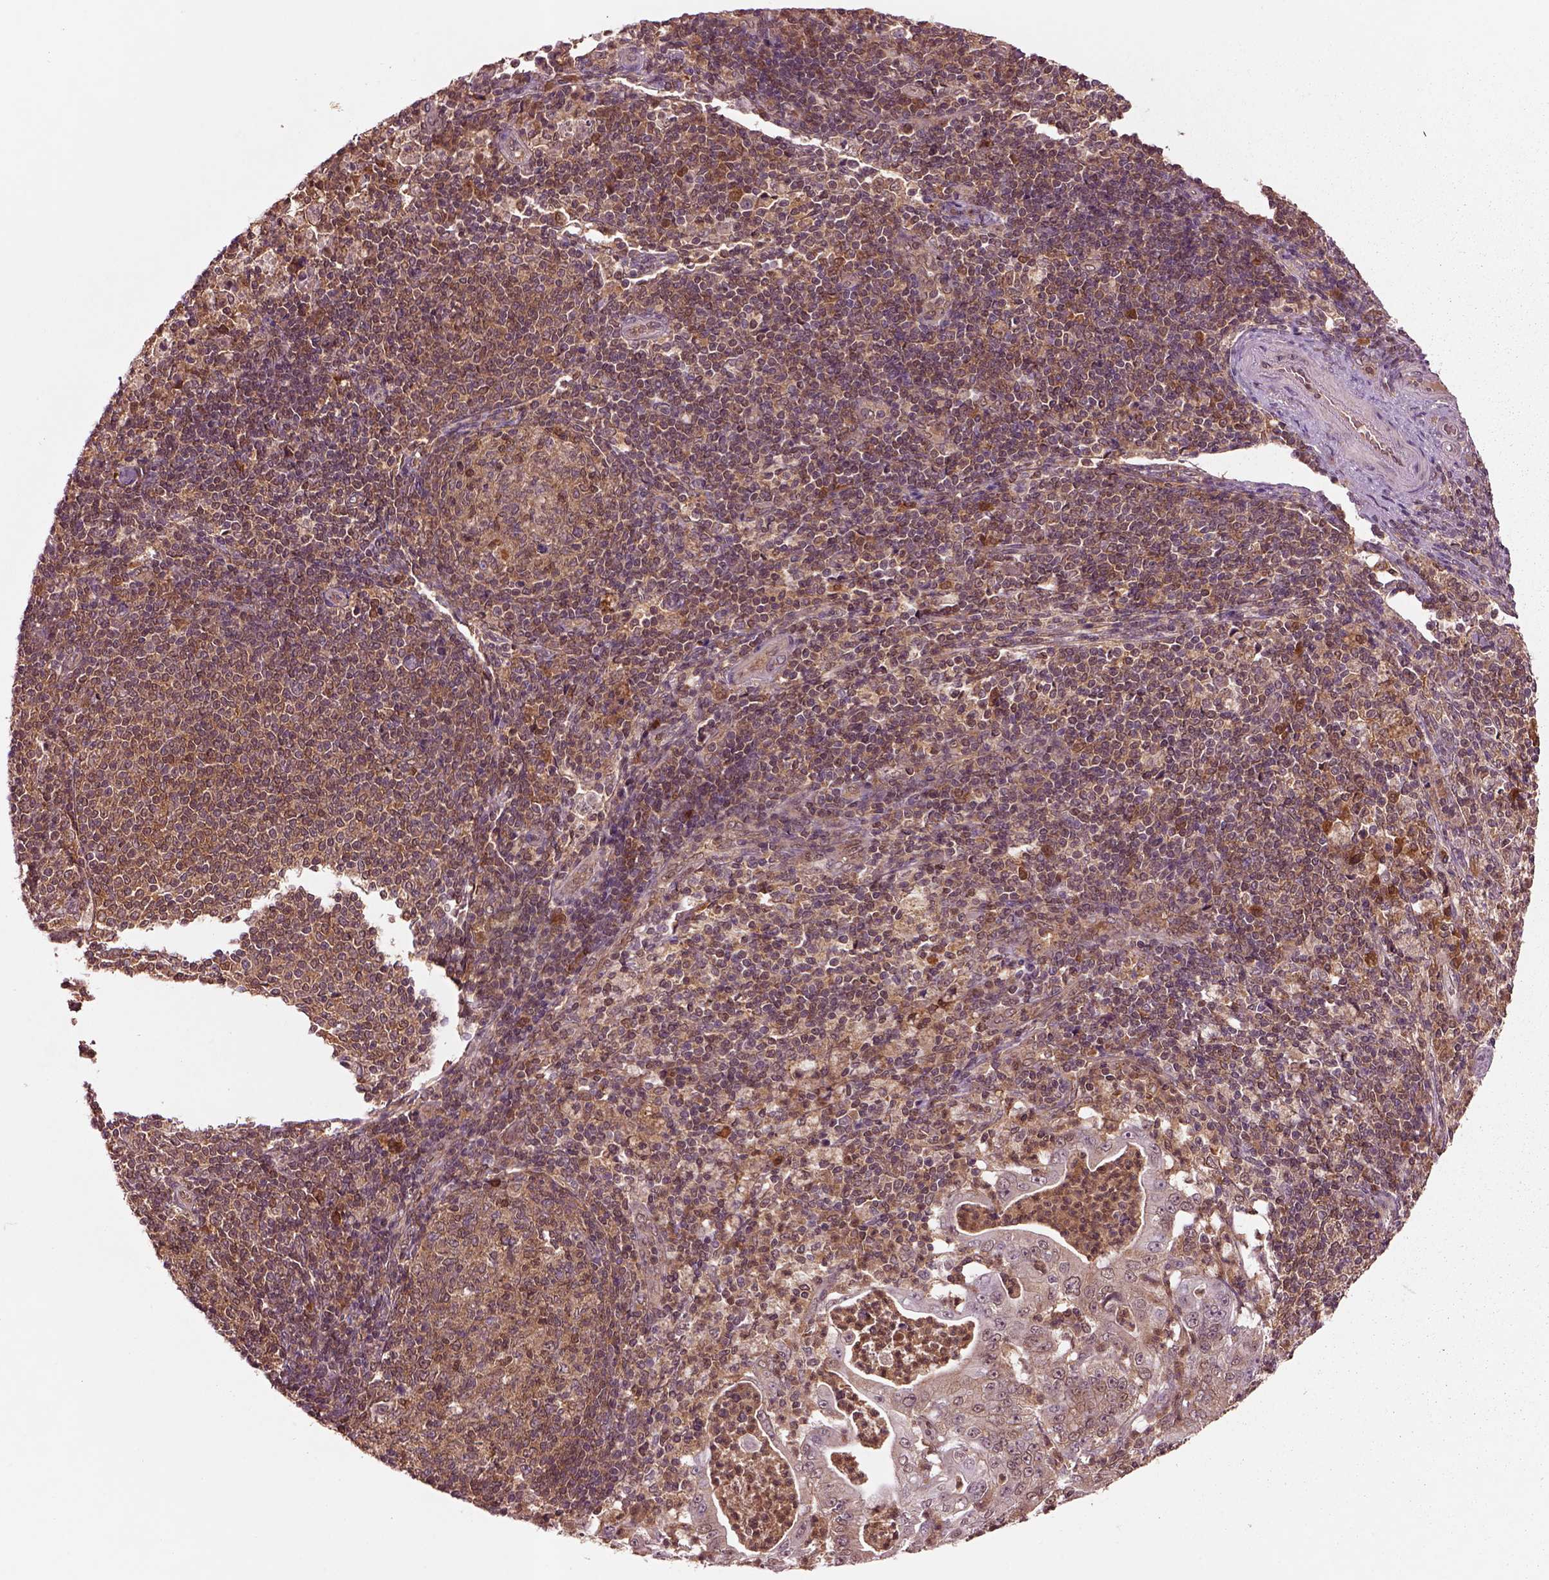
{"staining": {"intensity": "weak", "quantity": ">75%", "location": "cytoplasmic/membranous"}, "tissue": "pancreatic cancer", "cell_type": "Tumor cells", "image_type": "cancer", "snomed": [{"axis": "morphology", "description": "Adenocarcinoma, NOS"}, {"axis": "topography", "description": "Pancreas"}], "caption": "High-magnification brightfield microscopy of pancreatic cancer (adenocarcinoma) stained with DAB (brown) and counterstained with hematoxylin (blue). tumor cells exhibit weak cytoplasmic/membranous staining is identified in about>75% of cells.", "gene": "MDP1", "patient": {"sex": "male", "age": 71}}